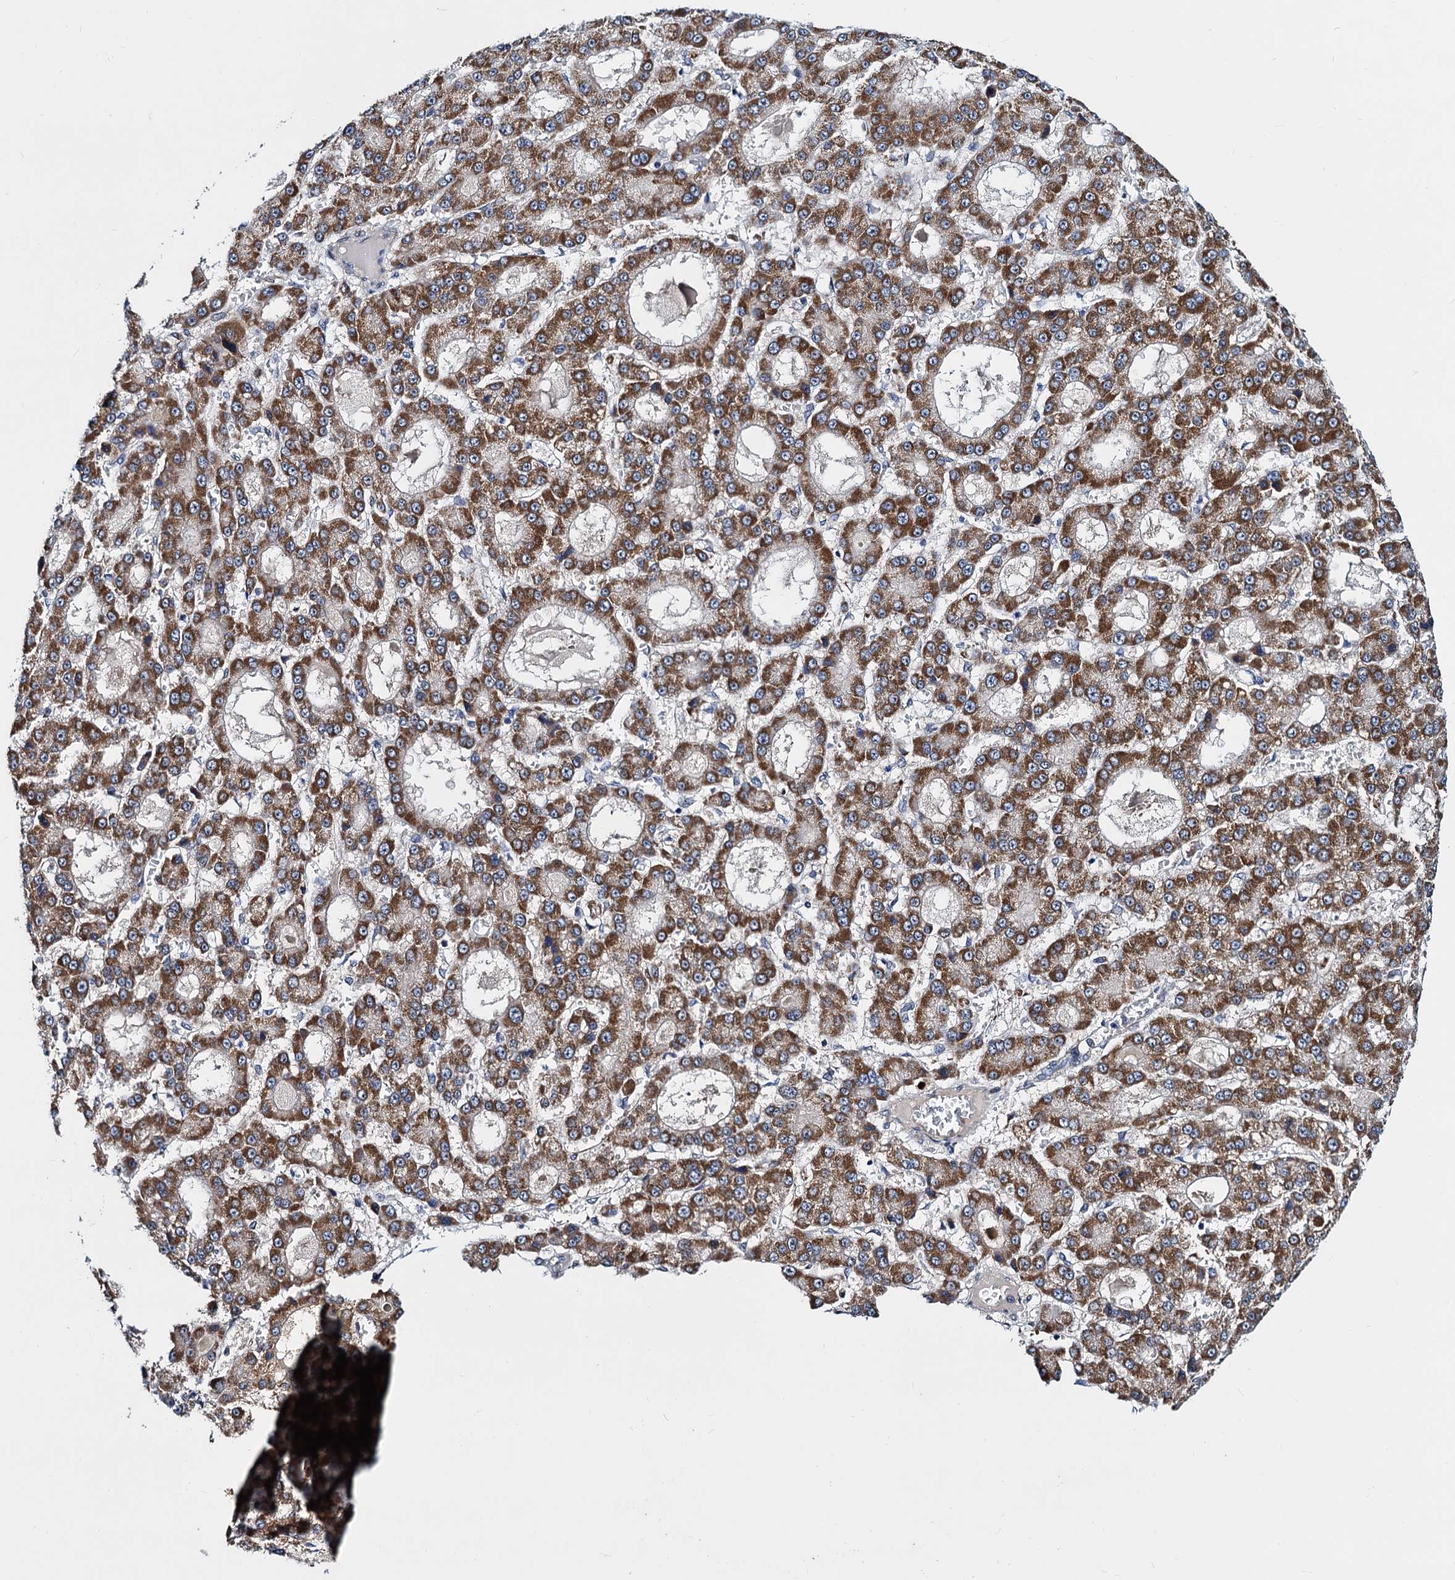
{"staining": {"intensity": "moderate", "quantity": ">75%", "location": "cytoplasmic/membranous"}, "tissue": "liver cancer", "cell_type": "Tumor cells", "image_type": "cancer", "snomed": [{"axis": "morphology", "description": "Carcinoma, Hepatocellular, NOS"}, {"axis": "topography", "description": "Liver"}], "caption": "A medium amount of moderate cytoplasmic/membranous staining is appreciated in about >75% of tumor cells in liver cancer (hepatocellular carcinoma) tissue.", "gene": "COA4", "patient": {"sex": "male", "age": 70}}